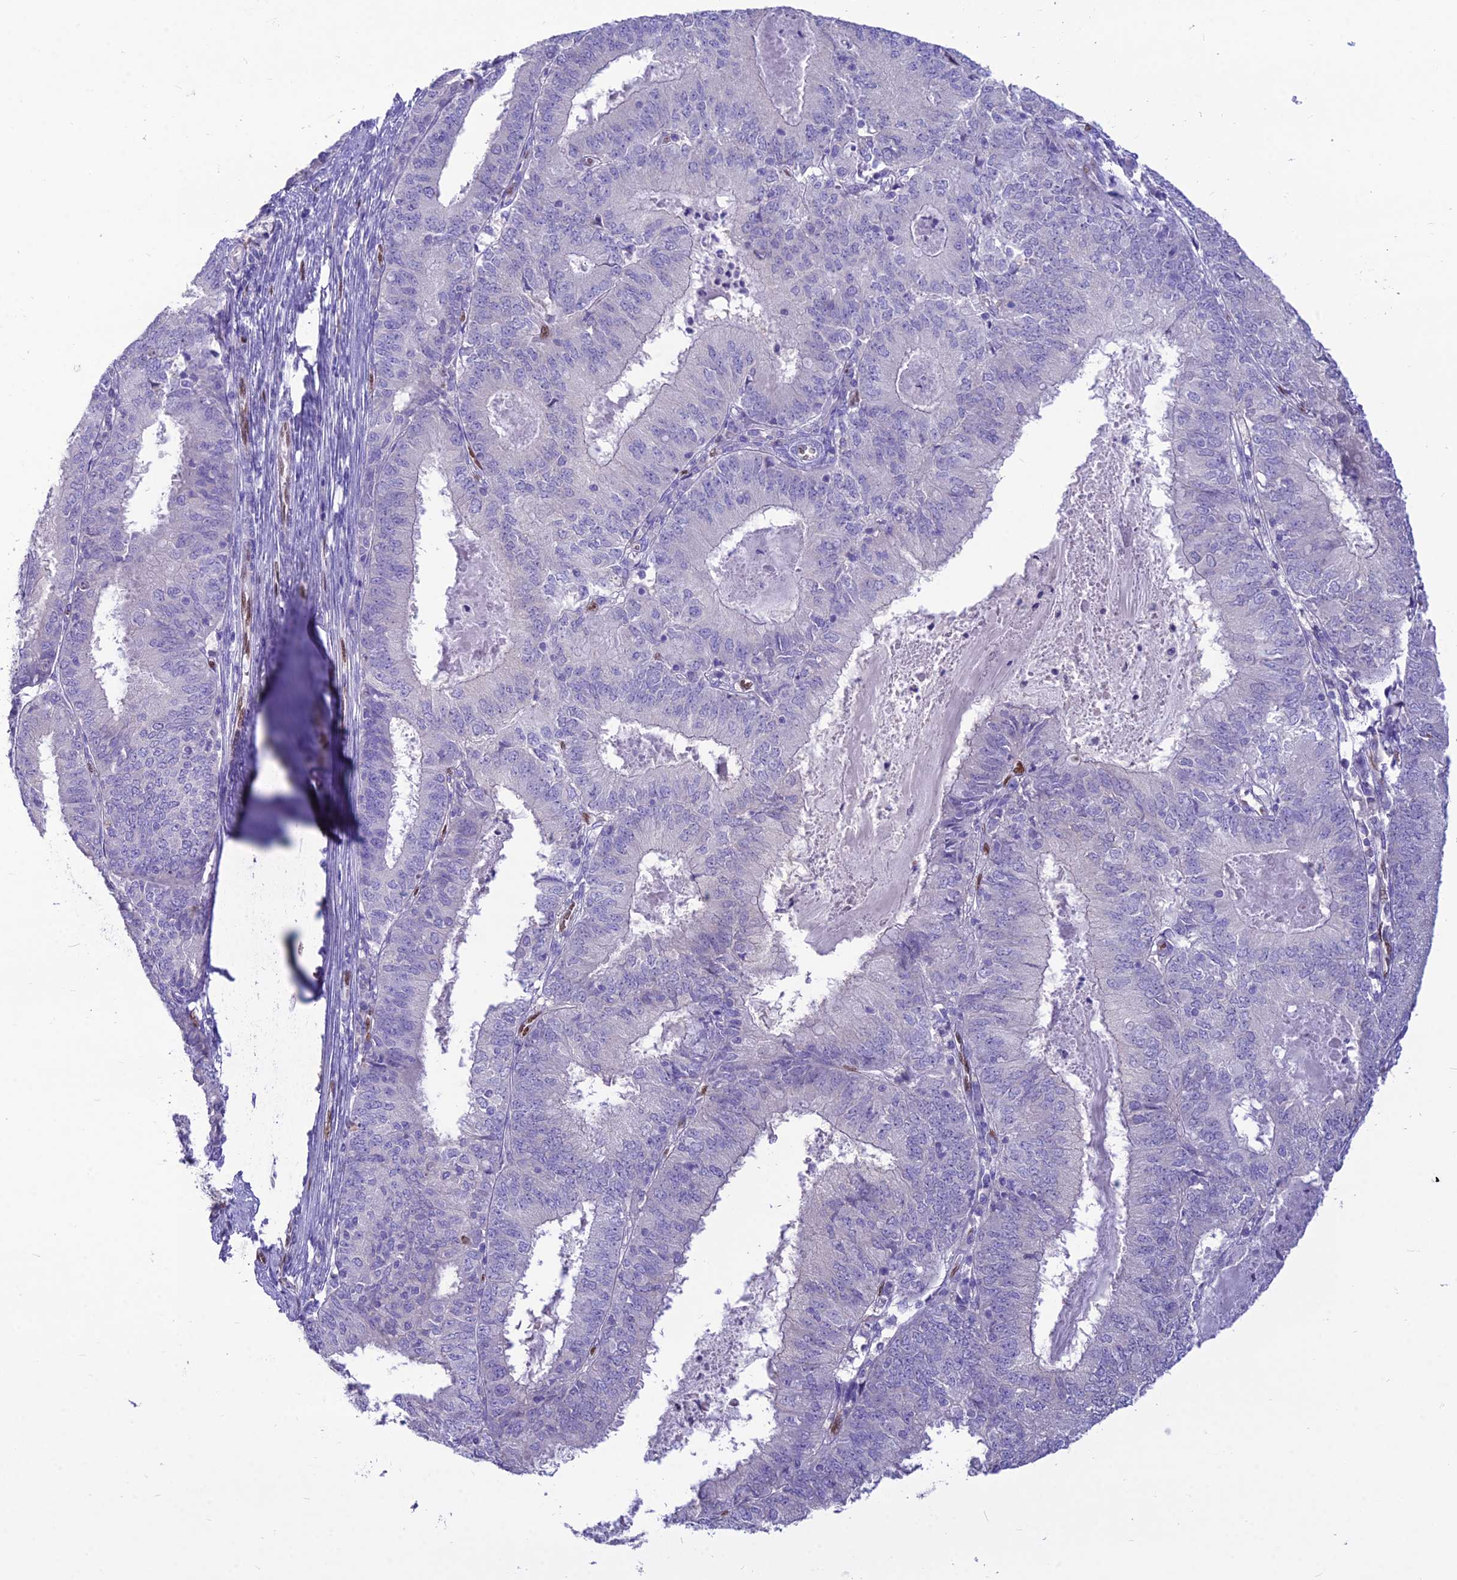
{"staining": {"intensity": "negative", "quantity": "none", "location": "none"}, "tissue": "endometrial cancer", "cell_type": "Tumor cells", "image_type": "cancer", "snomed": [{"axis": "morphology", "description": "Adenocarcinoma, NOS"}, {"axis": "topography", "description": "Endometrium"}], "caption": "DAB (3,3'-diaminobenzidine) immunohistochemical staining of endometrial cancer shows no significant positivity in tumor cells. The staining is performed using DAB brown chromogen with nuclei counter-stained in using hematoxylin.", "gene": "NOVA2", "patient": {"sex": "female", "age": 57}}